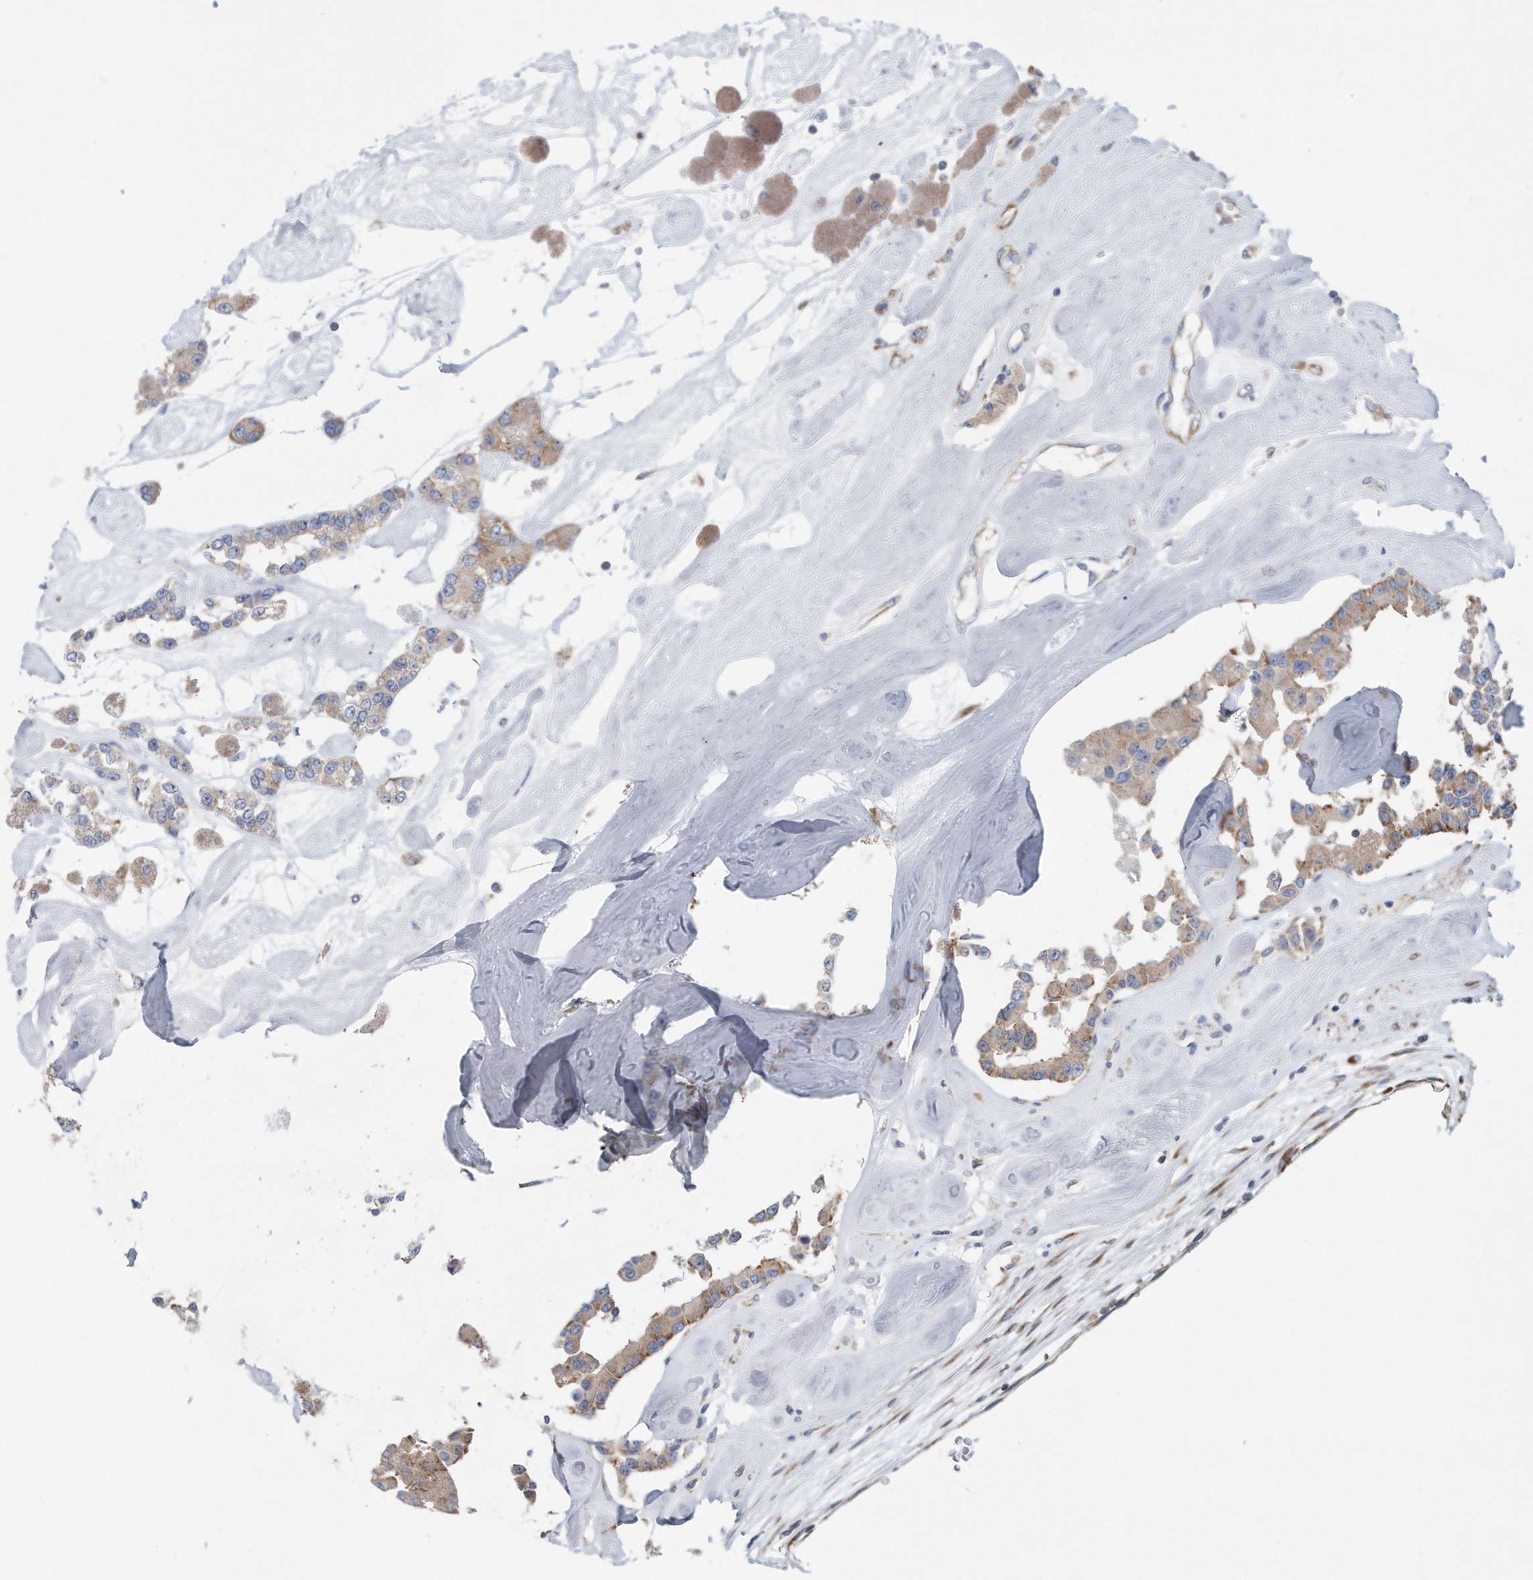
{"staining": {"intensity": "weak", "quantity": ">75%", "location": "cytoplasmic/membranous"}, "tissue": "carcinoid", "cell_type": "Tumor cells", "image_type": "cancer", "snomed": [{"axis": "morphology", "description": "Carcinoid, malignant, NOS"}, {"axis": "topography", "description": "Pancreas"}], "caption": "A low amount of weak cytoplasmic/membranous expression is seen in about >75% of tumor cells in carcinoid tissue. The staining was performed using DAB, with brown indicating positive protein expression. Nuclei are stained blue with hematoxylin.", "gene": "RPL26L1", "patient": {"sex": "male", "age": 41}}